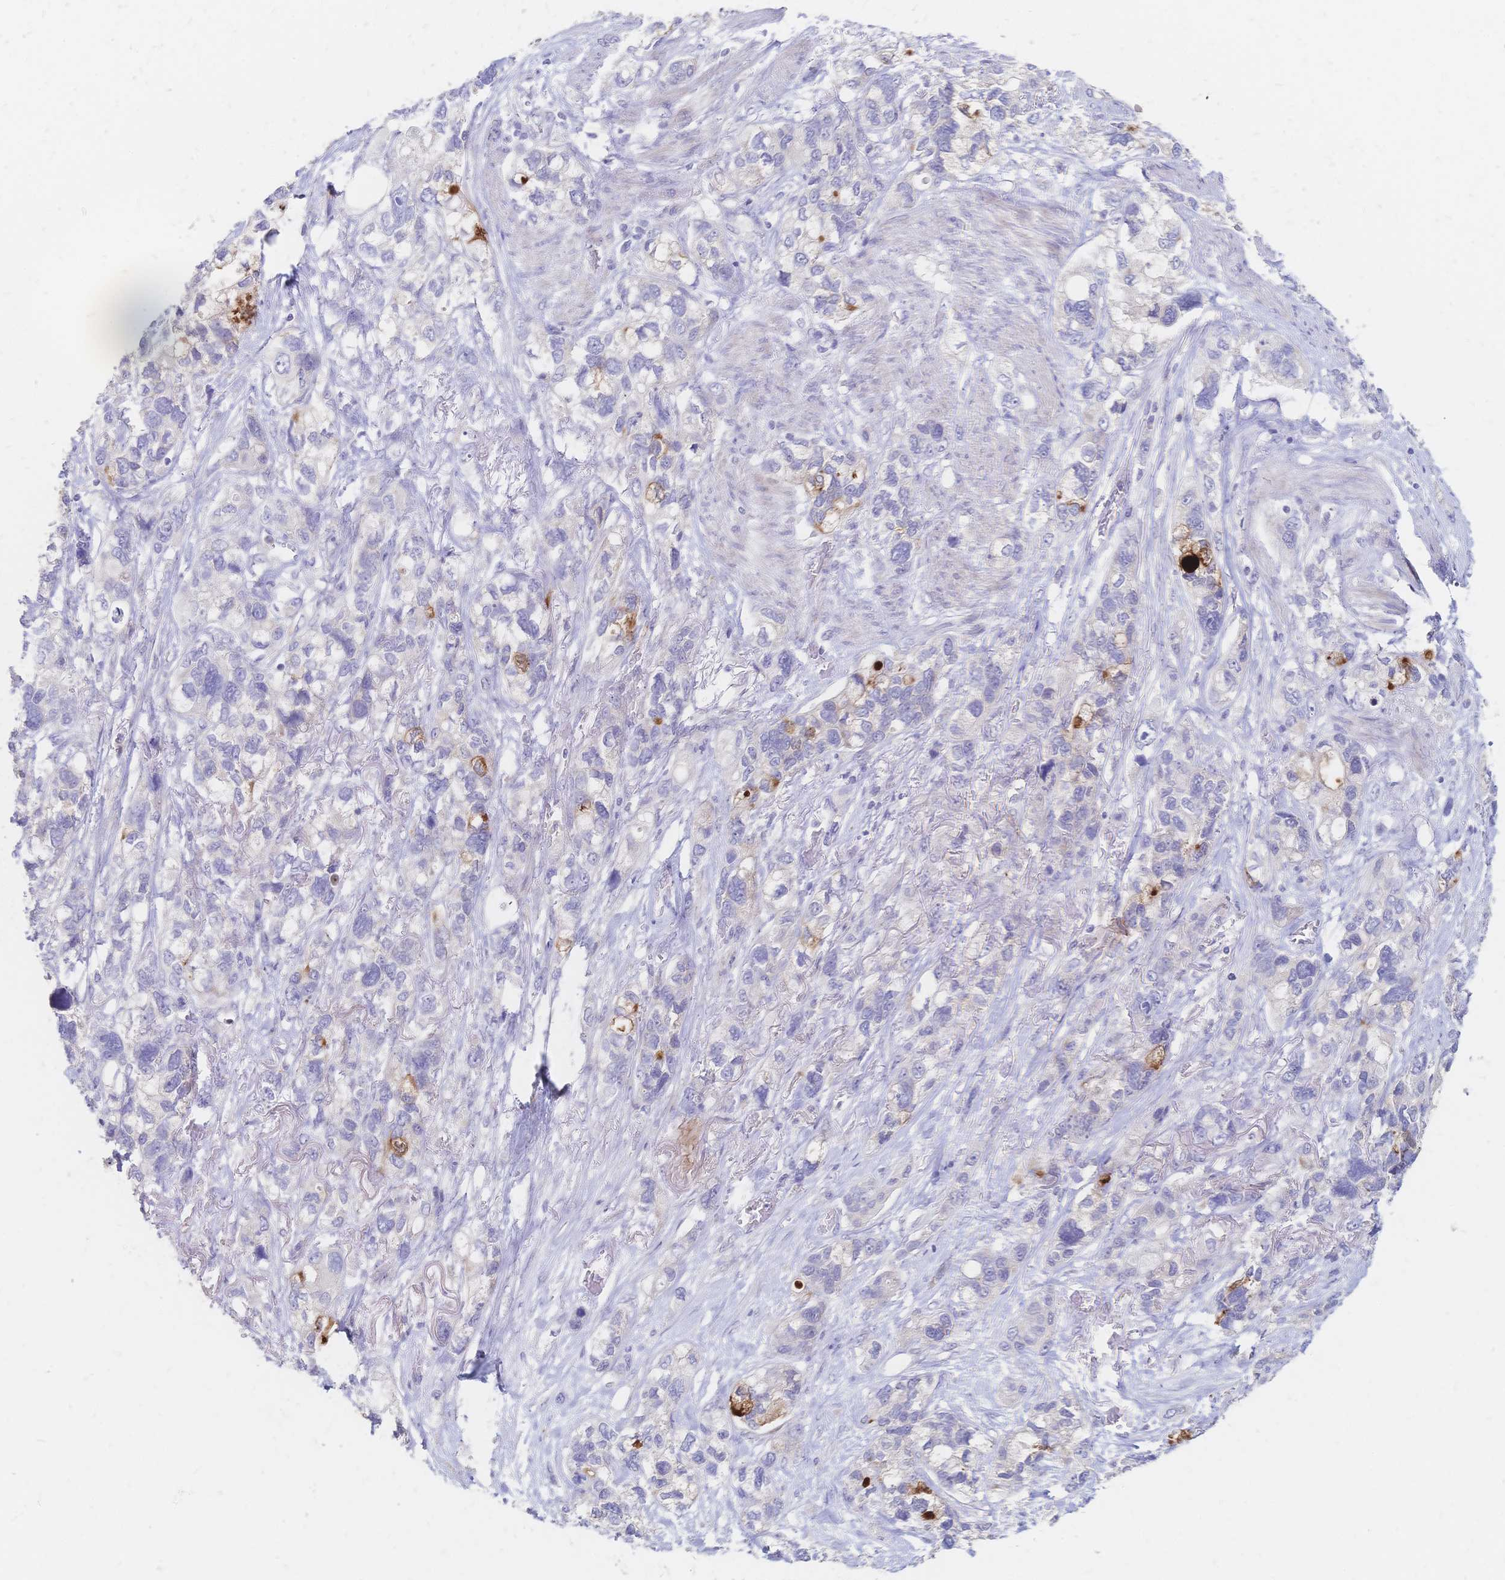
{"staining": {"intensity": "moderate", "quantity": "<25%", "location": "cytoplasmic/membranous"}, "tissue": "stomach cancer", "cell_type": "Tumor cells", "image_type": "cancer", "snomed": [{"axis": "morphology", "description": "Adenocarcinoma, NOS"}, {"axis": "topography", "description": "Stomach, upper"}], "caption": "Immunohistochemical staining of human stomach cancer (adenocarcinoma) demonstrates moderate cytoplasmic/membranous protein staining in approximately <25% of tumor cells.", "gene": "VWC2L", "patient": {"sex": "female", "age": 81}}